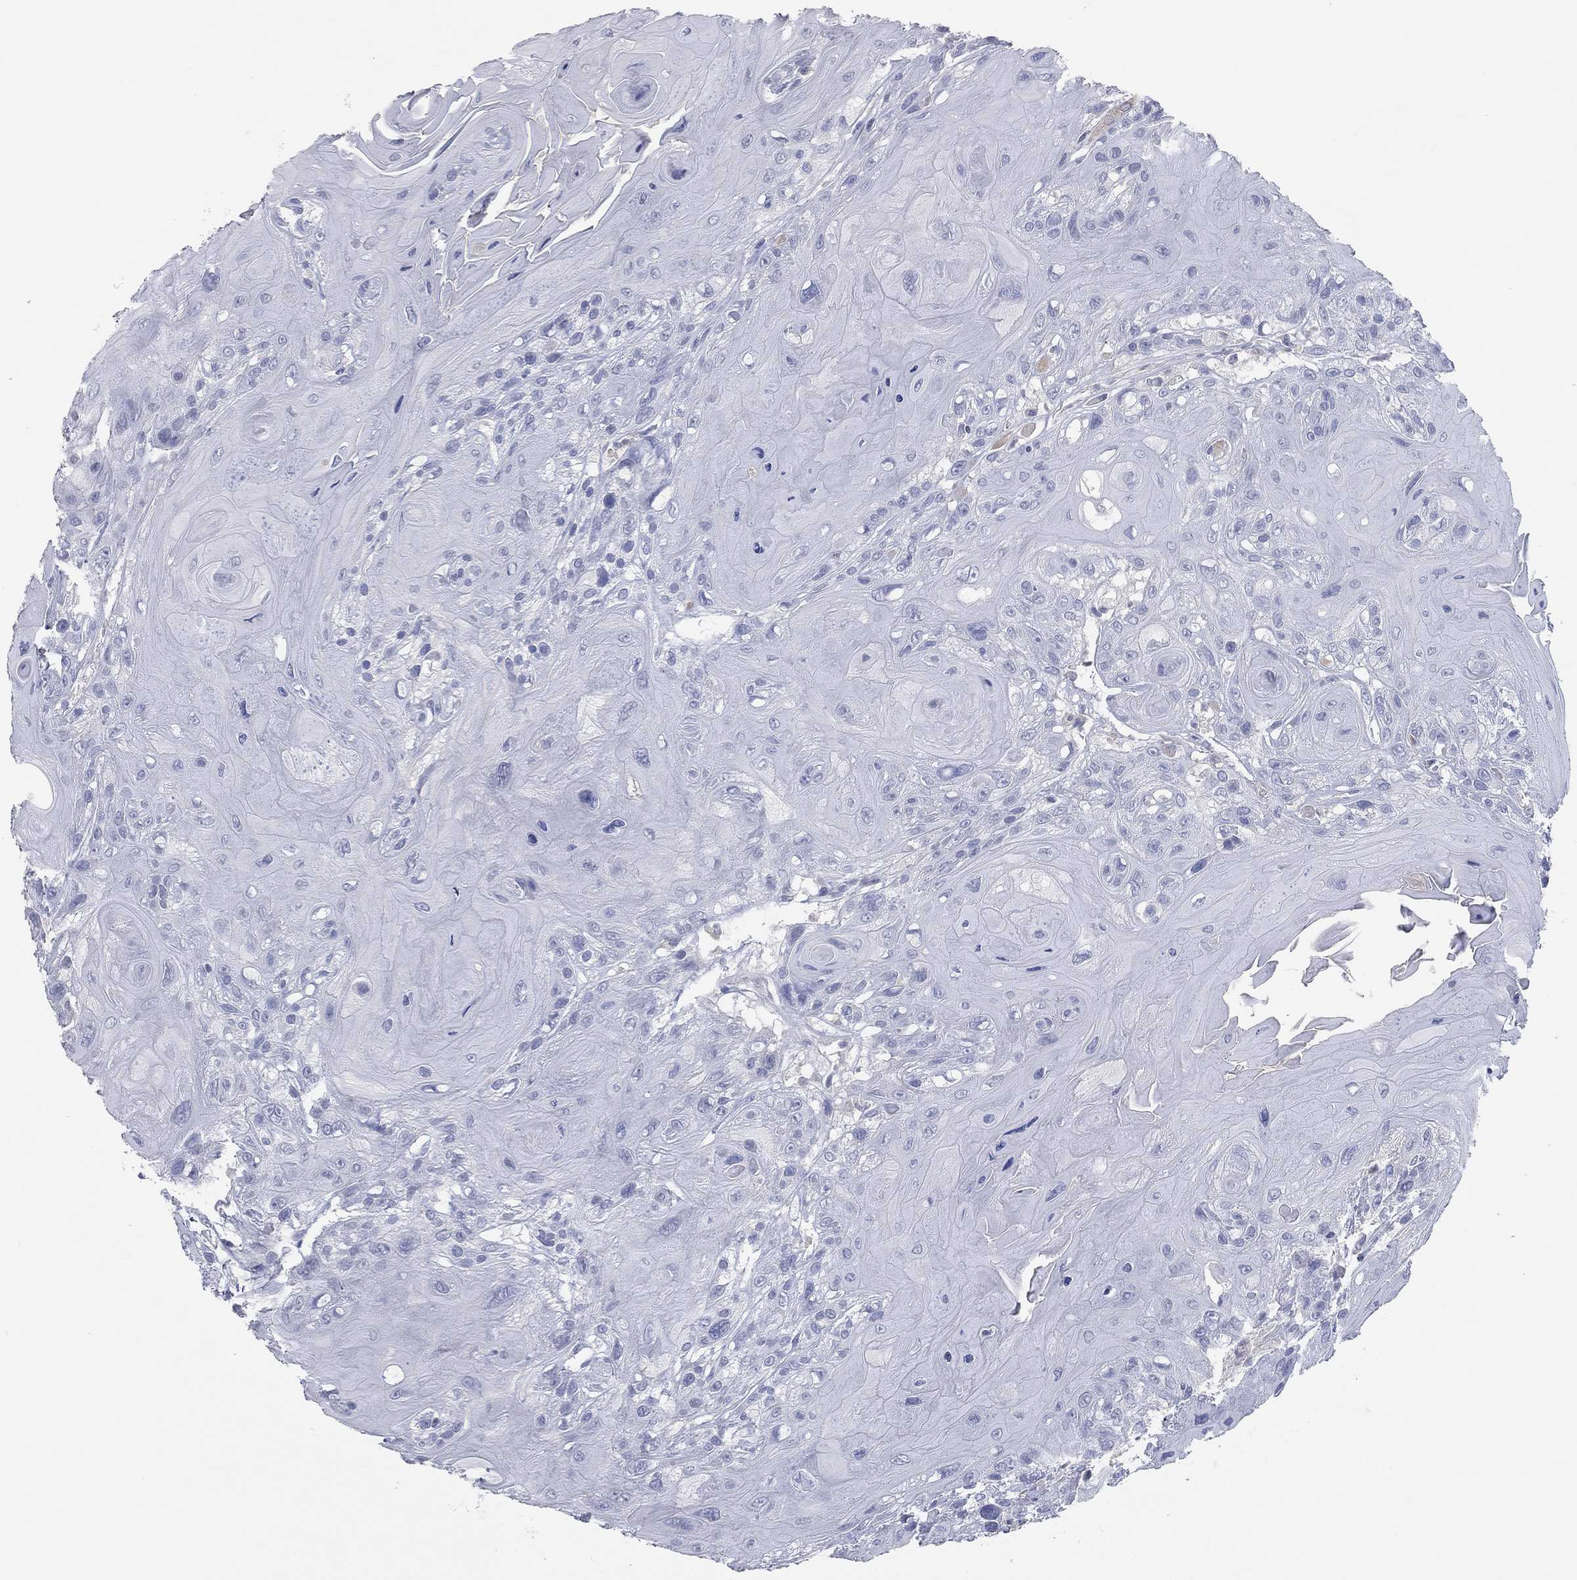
{"staining": {"intensity": "negative", "quantity": "none", "location": "none"}, "tissue": "head and neck cancer", "cell_type": "Tumor cells", "image_type": "cancer", "snomed": [{"axis": "morphology", "description": "Squamous cell carcinoma, NOS"}, {"axis": "topography", "description": "Head-Neck"}], "caption": "Immunohistochemical staining of human head and neck cancer (squamous cell carcinoma) demonstrates no significant positivity in tumor cells.", "gene": "CPT1B", "patient": {"sex": "female", "age": 59}}